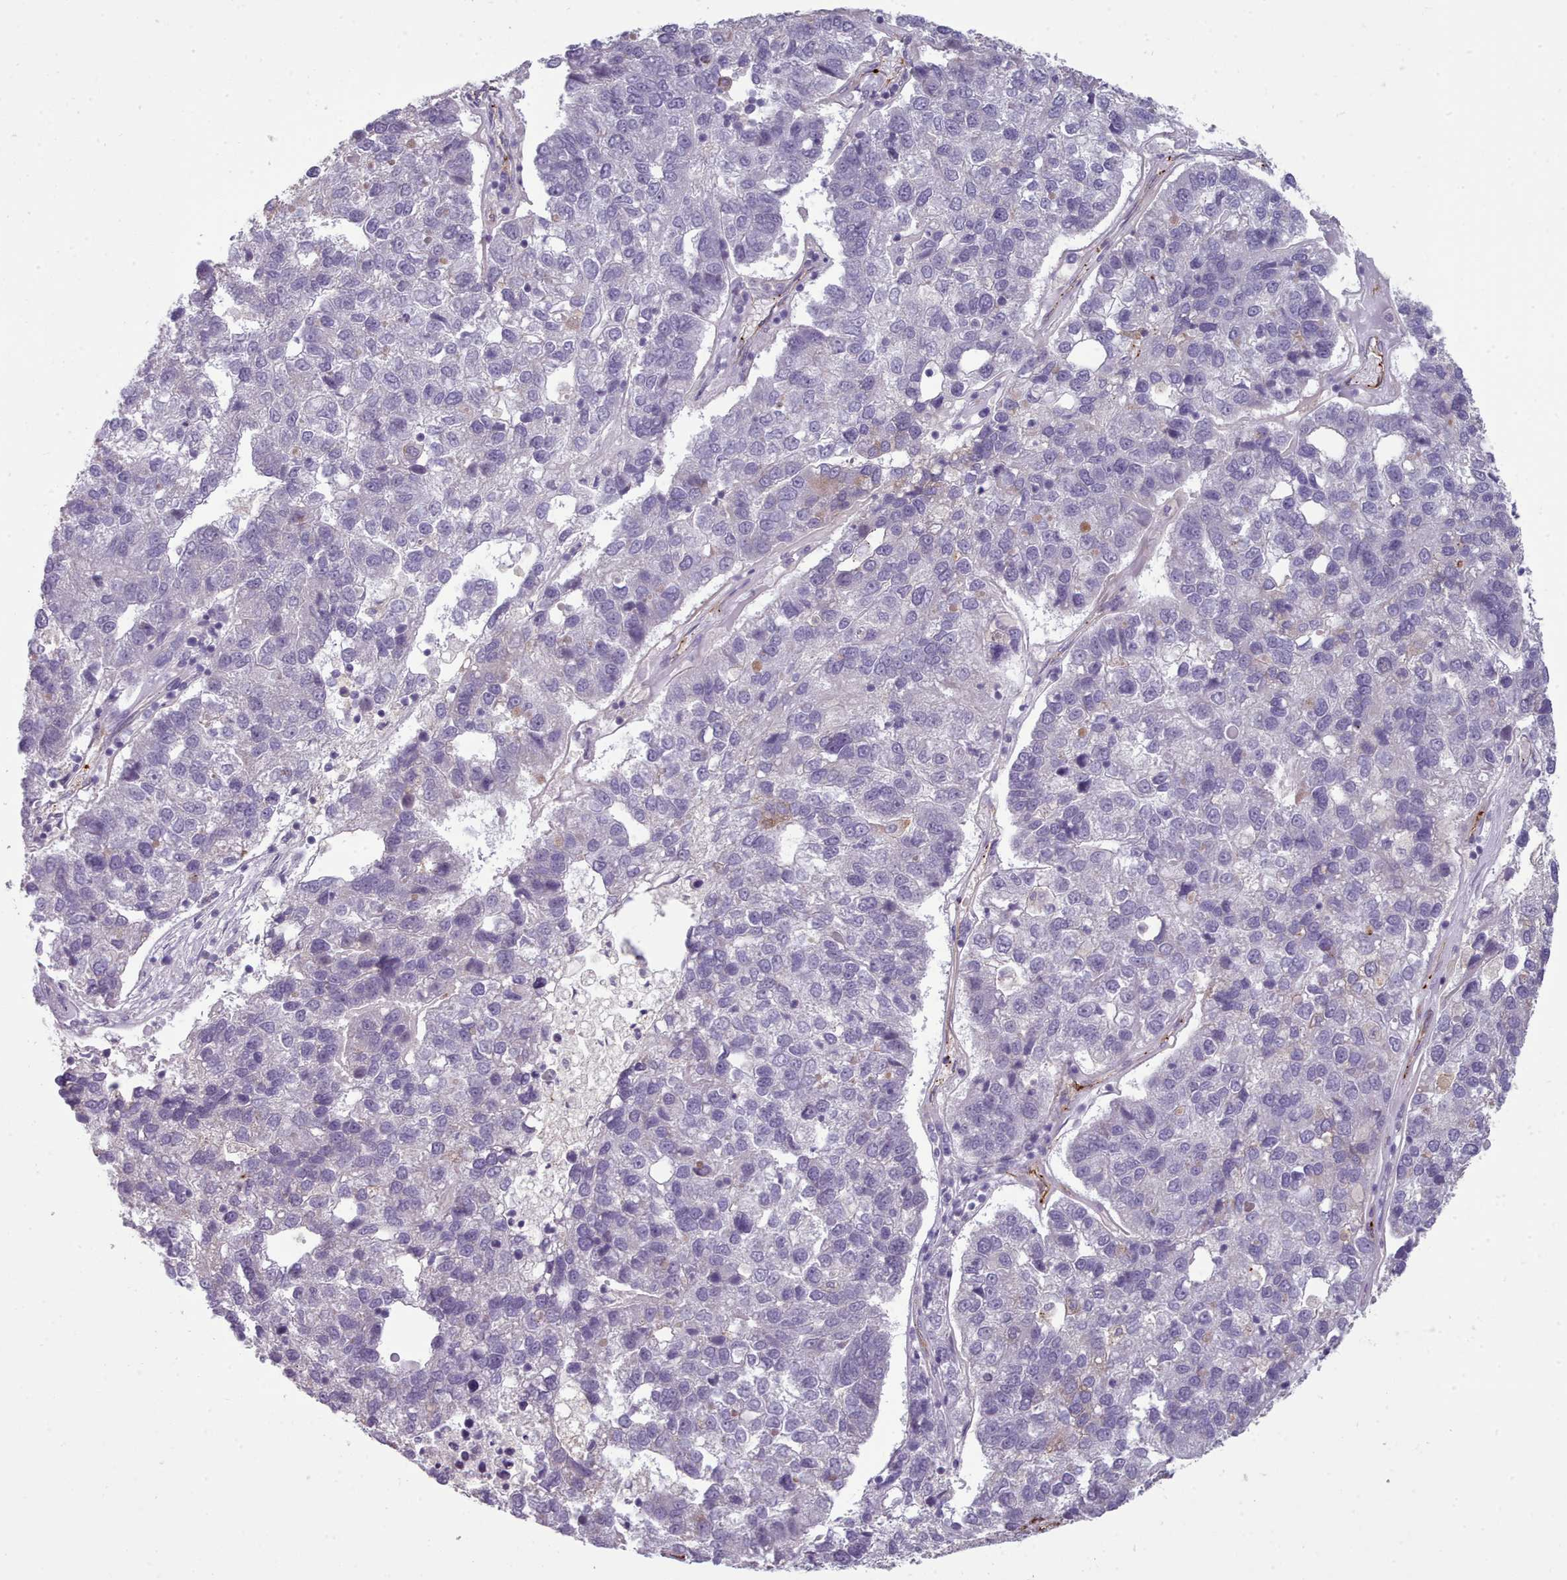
{"staining": {"intensity": "negative", "quantity": "none", "location": "none"}, "tissue": "pancreatic cancer", "cell_type": "Tumor cells", "image_type": "cancer", "snomed": [{"axis": "morphology", "description": "Adenocarcinoma, NOS"}, {"axis": "topography", "description": "Pancreas"}], "caption": "Micrograph shows no protein expression in tumor cells of adenocarcinoma (pancreatic) tissue.", "gene": "CD300LF", "patient": {"sex": "female", "age": 61}}